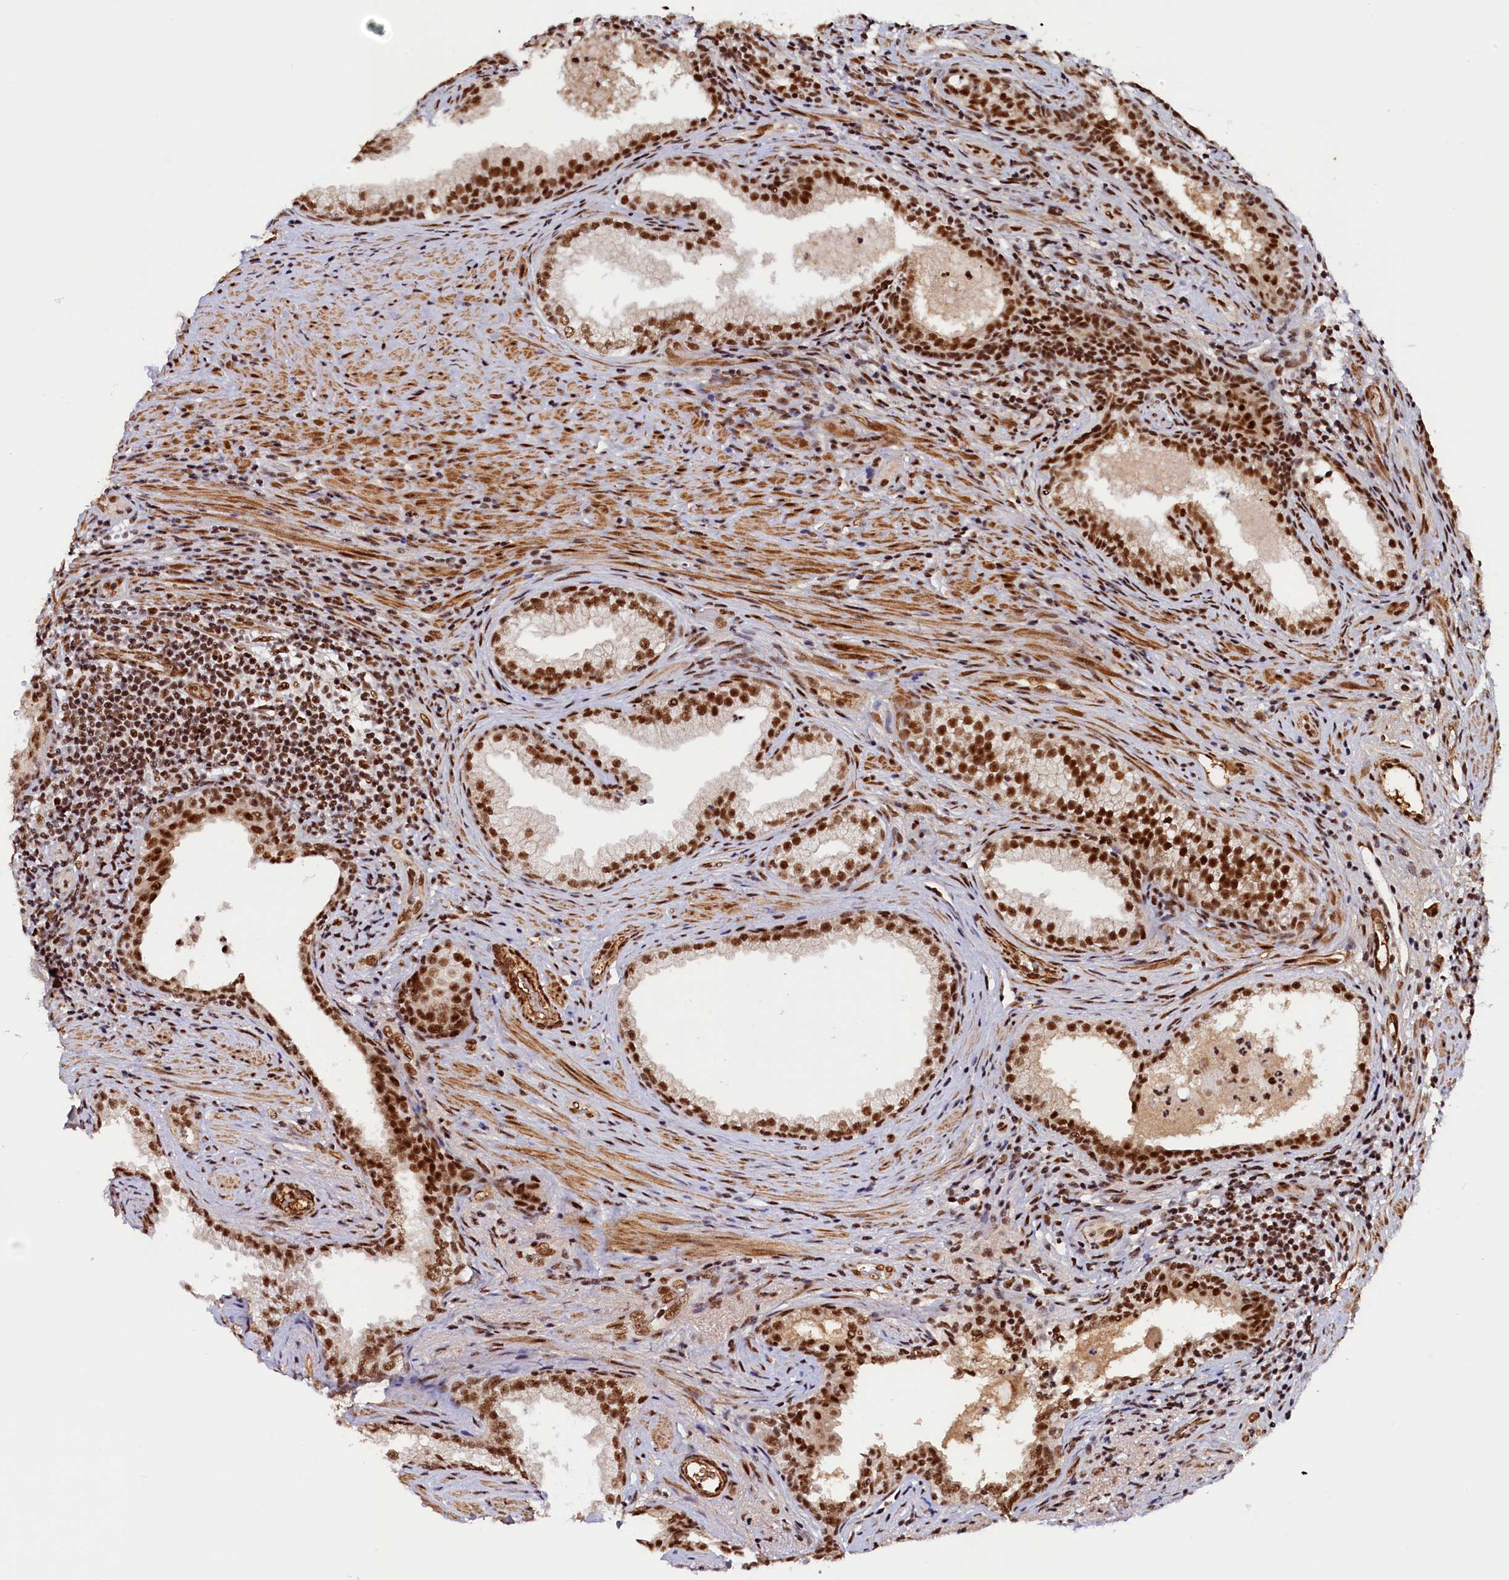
{"staining": {"intensity": "strong", "quantity": ">75%", "location": "nuclear"}, "tissue": "prostate", "cell_type": "Glandular cells", "image_type": "normal", "snomed": [{"axis": "morphology", "description": "Normal tissue, NOS"}, {"axis": "topography", "description": "Prostate"}], "caption": "Strong nuclear expression is seen in about >75% of glandular cells in unremarkable prostate.", "gene": "ZC3H18", "patient": {"sex": "male", "age": 76}}